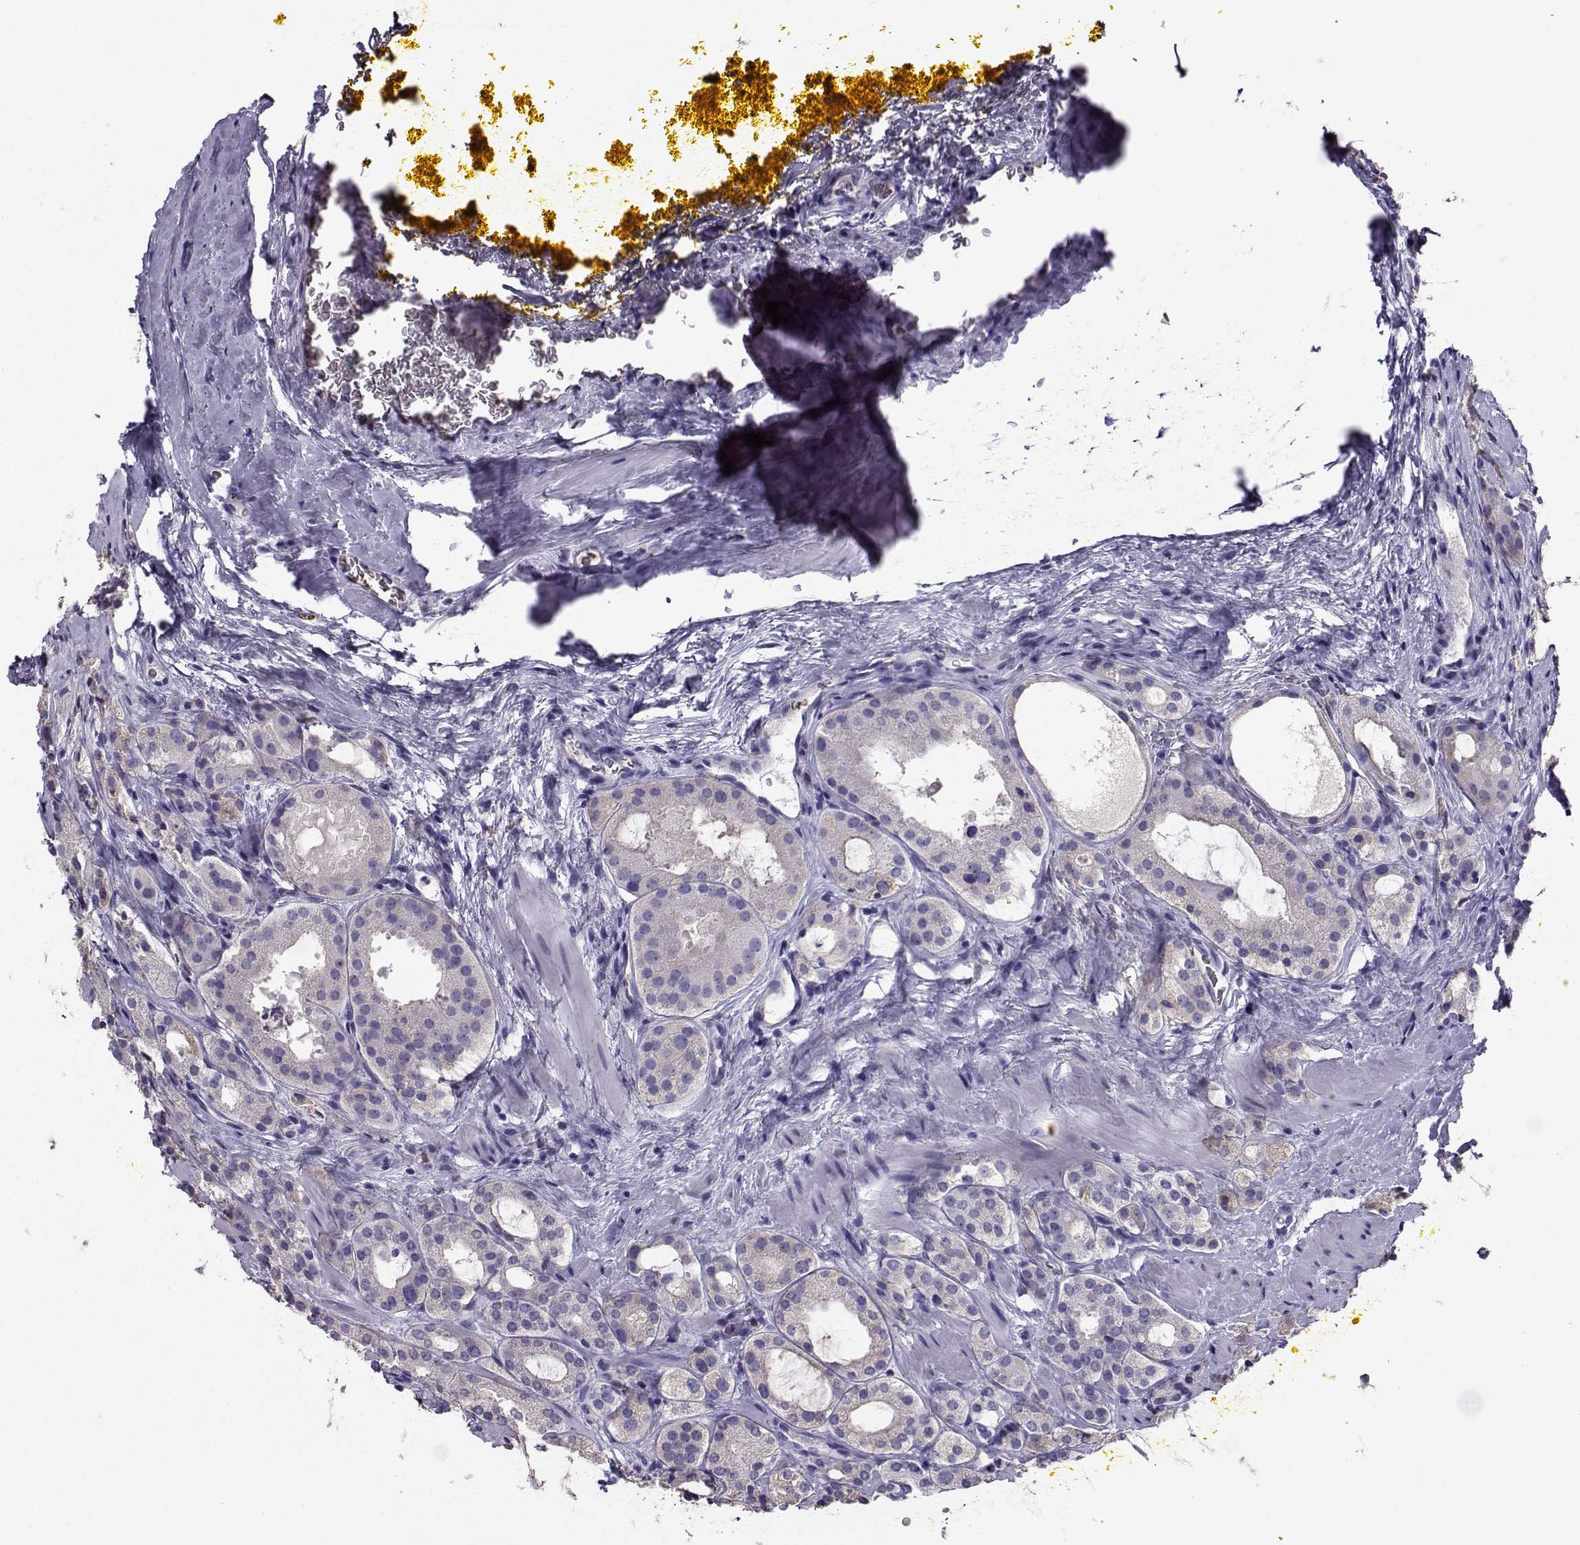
{"staining": {"intensity": "negative", "quantity": "none", "location": "none"}, "tissue": "prostate cancer", "cell_type": "Tumor cells", "image_type": "cancer", "snomed": [{"axis": "morphology", "description": "Adenocarcinoma, NOS"}, {"axis": "morphology", "description": "Adenocarcinoma, High grade"}, {"axis": "topography", "description": "Prostate"}], "caption": "Tumor cells are negative for brown protein staining in adenocarcinoma (prostate). Nuclei are stained in blue.", "gene": "CLUL1", "patient": {"sex": "male", "age": 62}}